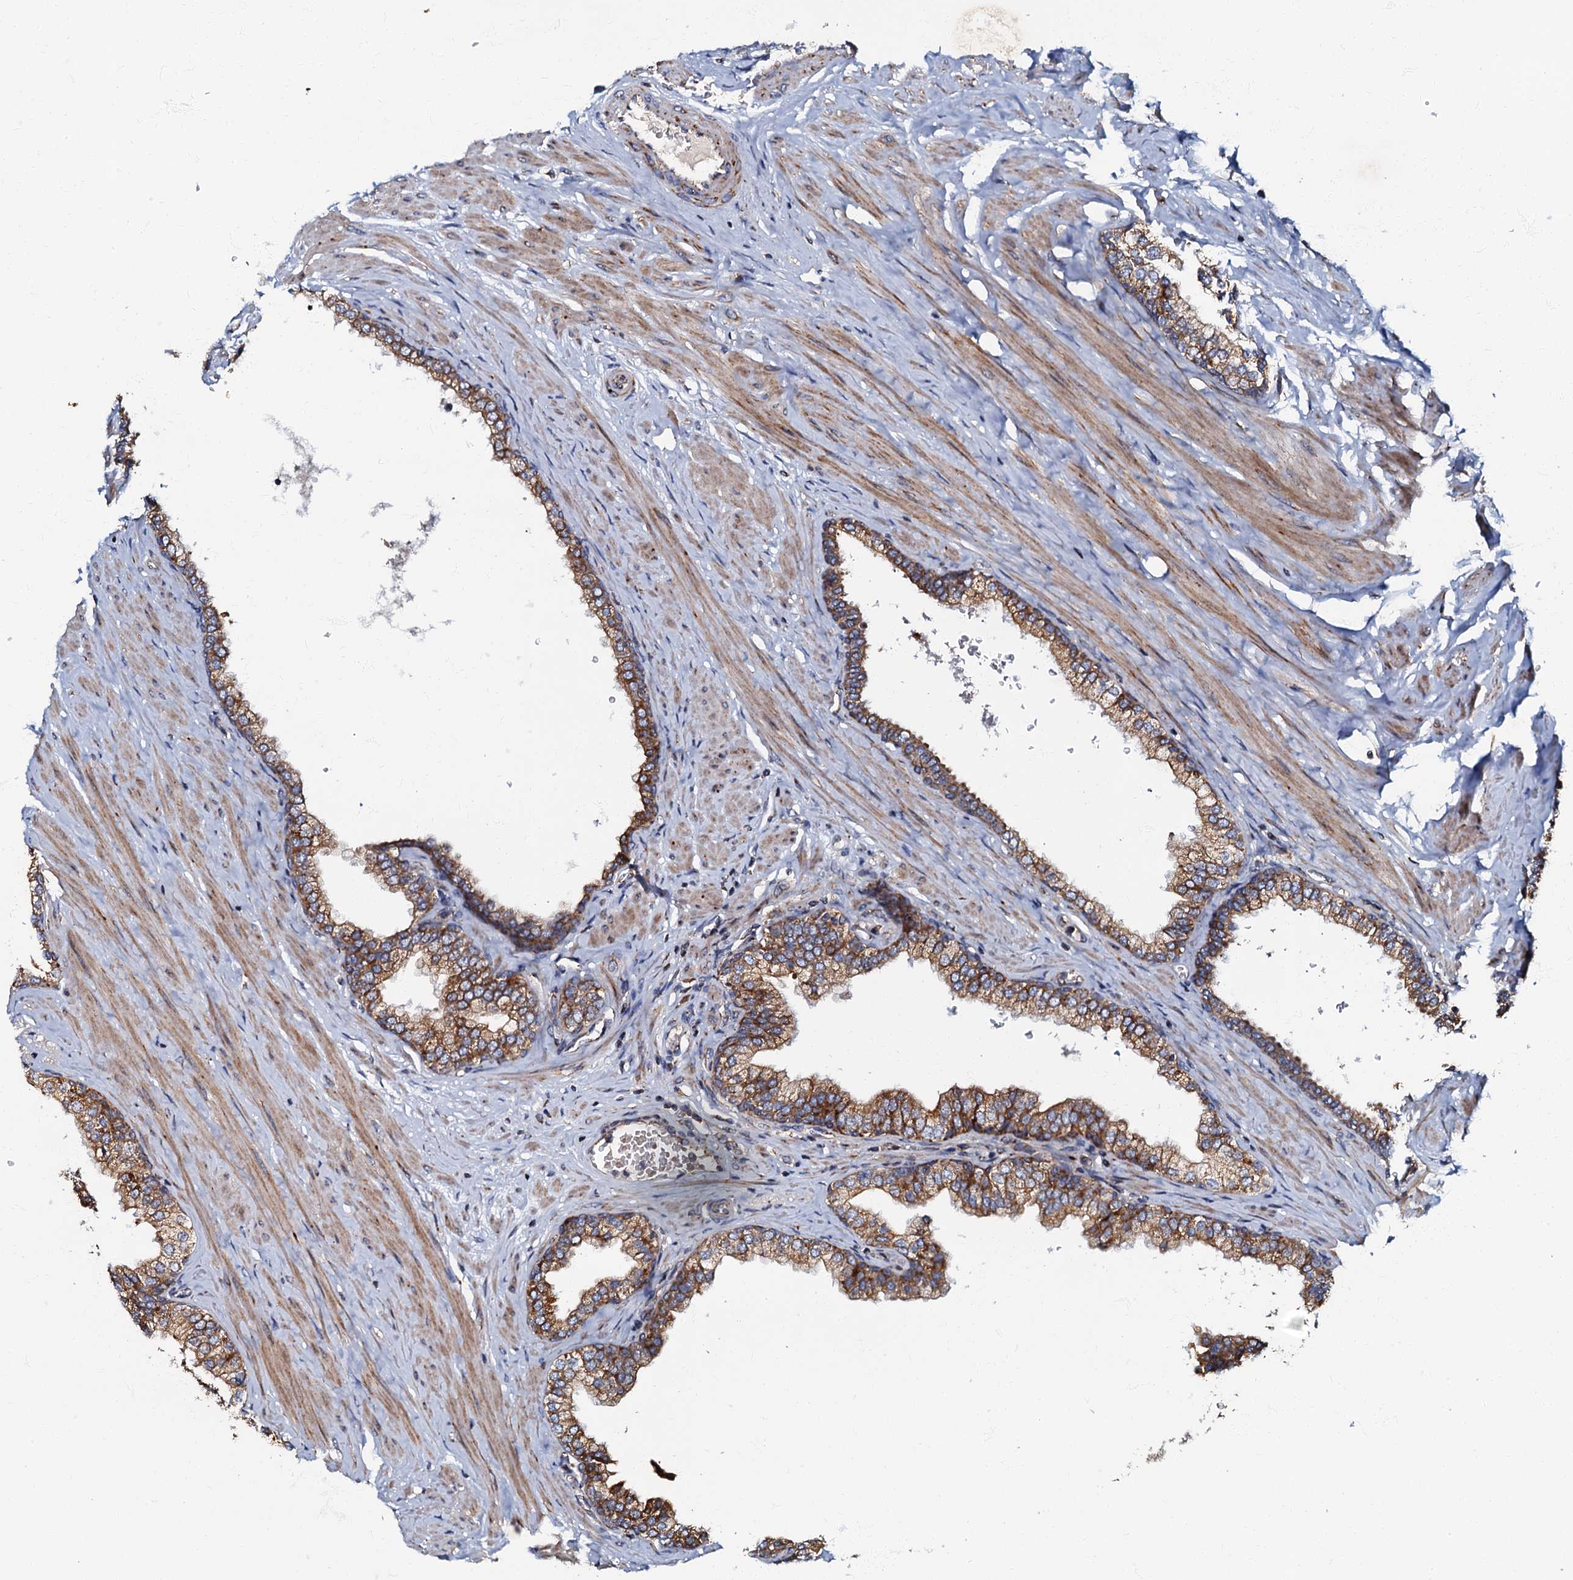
{"staining": {"intensity": "strong", "quantity": "25%-75%", "location": "cytoplasmic/membranous"}, "tissue": "prostate", "cell_type": "Glandular cells", "image_type": "normal", "snomed": [{"axis": "morphology", "description": "Normal tissue, NOS"}, {"axis": "morphology", "description": "Urothelial carcinoma, Low grade"}, {"axis": "topography", "description": "Urinary bladder"}, {"axis": "topography", "description": "Prostate"}], "caption": "A high-resolution photomicrograph shows immunohistochemistry staining of benign prostate, which demonstrates strong cytoplasmic/membranous staining in approximately 25%-75% of glandular cells. Immunohistochemistry (ihc) stains the protein in brown and the nuclei are stained blue.", "gene": "NDUFA12", "patient": {"sex": "male", "age": 60}}